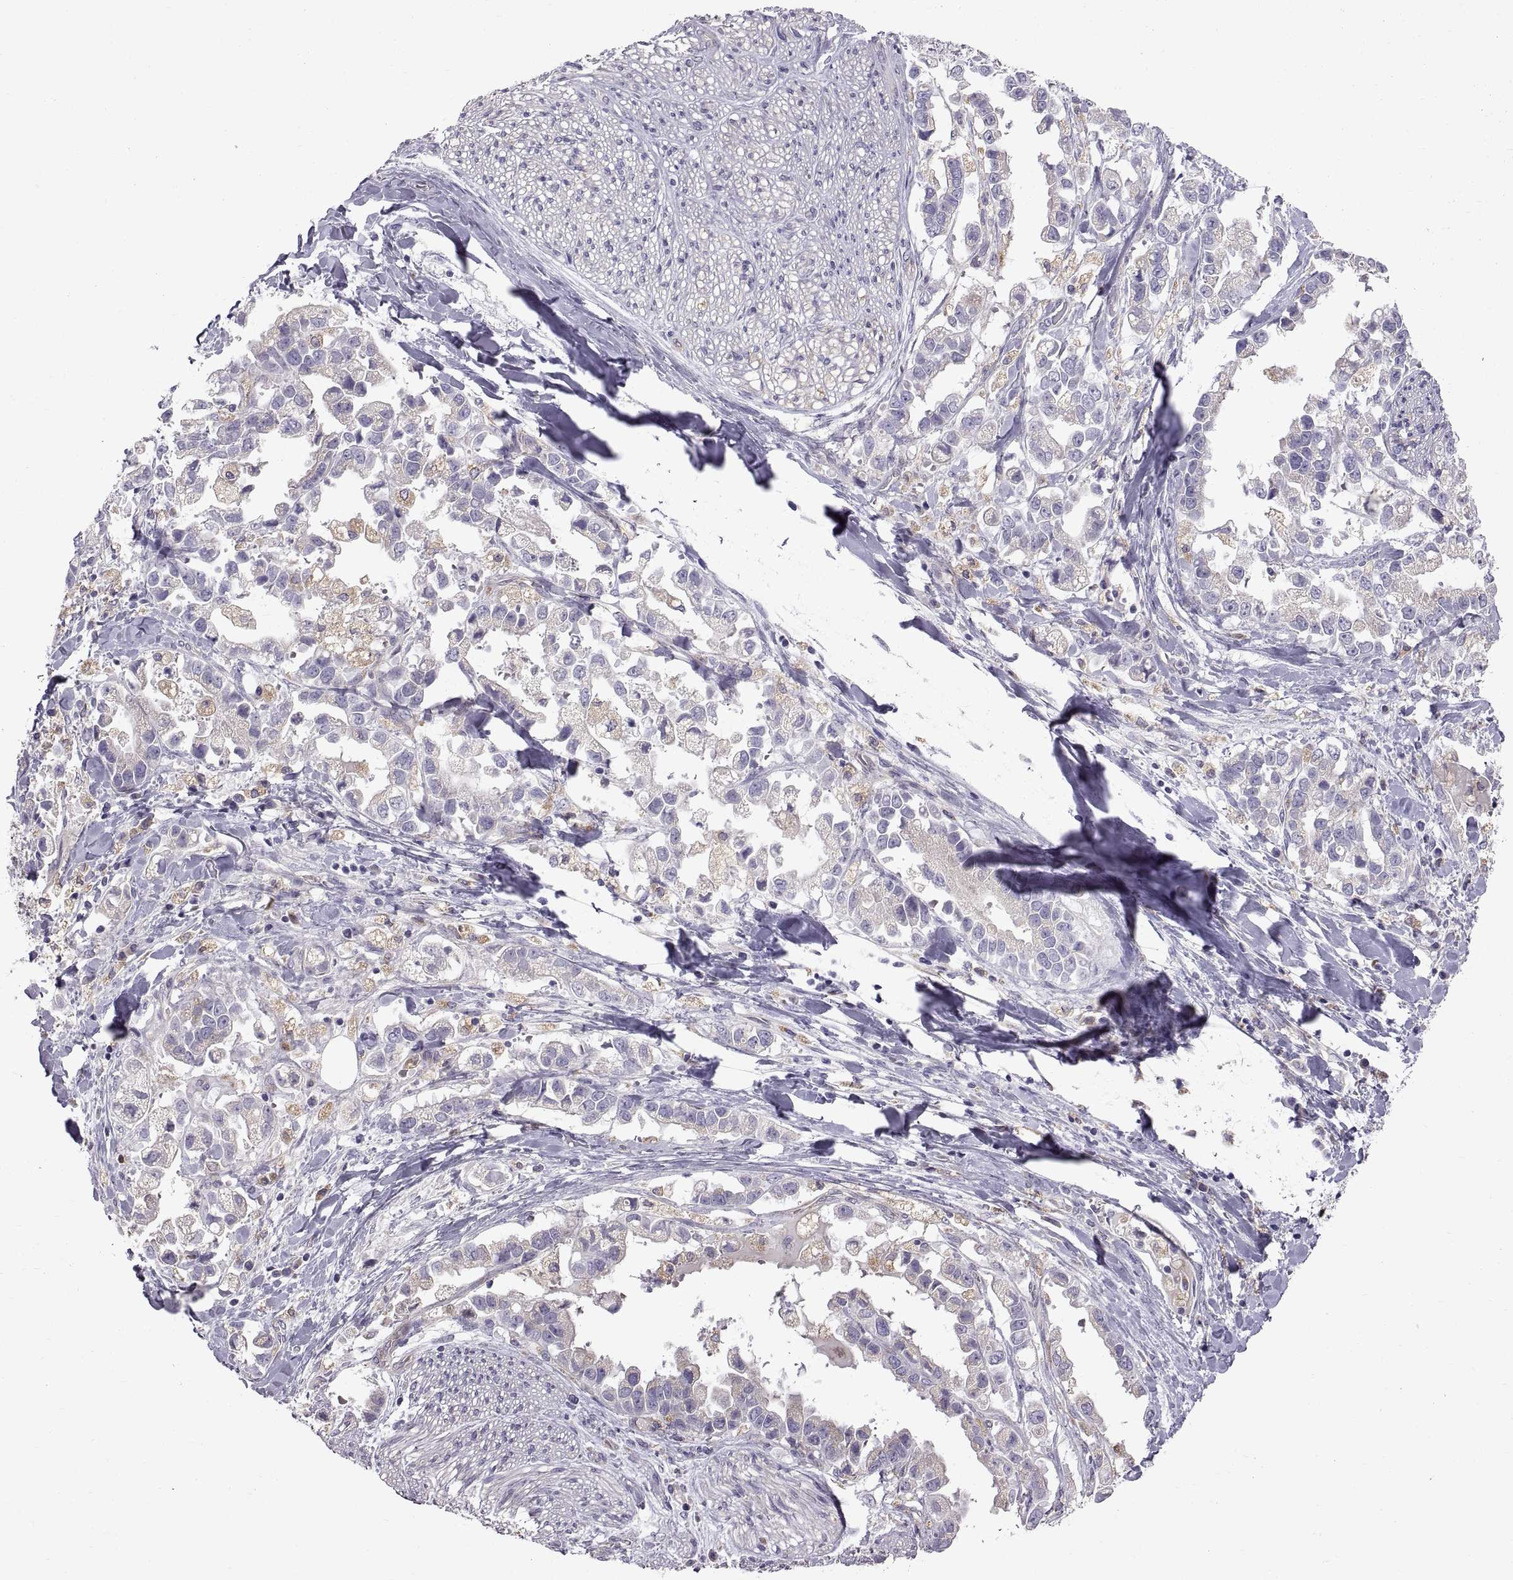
{"staining": {"intensity": "negative", "quantity": "none", "location": "none"}, "tissue": "stomach cancer", "cell_type": "Tumor cells", "image_type": "cancer", "snomed": [{"axis": "morphology", "description": "Adenocarcinoma, NOS"}, {"axis": "topography", "description": "Stomach"}], "caption": "Tumor cells are negative for protein expression in human stomach cancer.", "gene": "ARSL", "patient": {"sex": "male", "age": 59}}